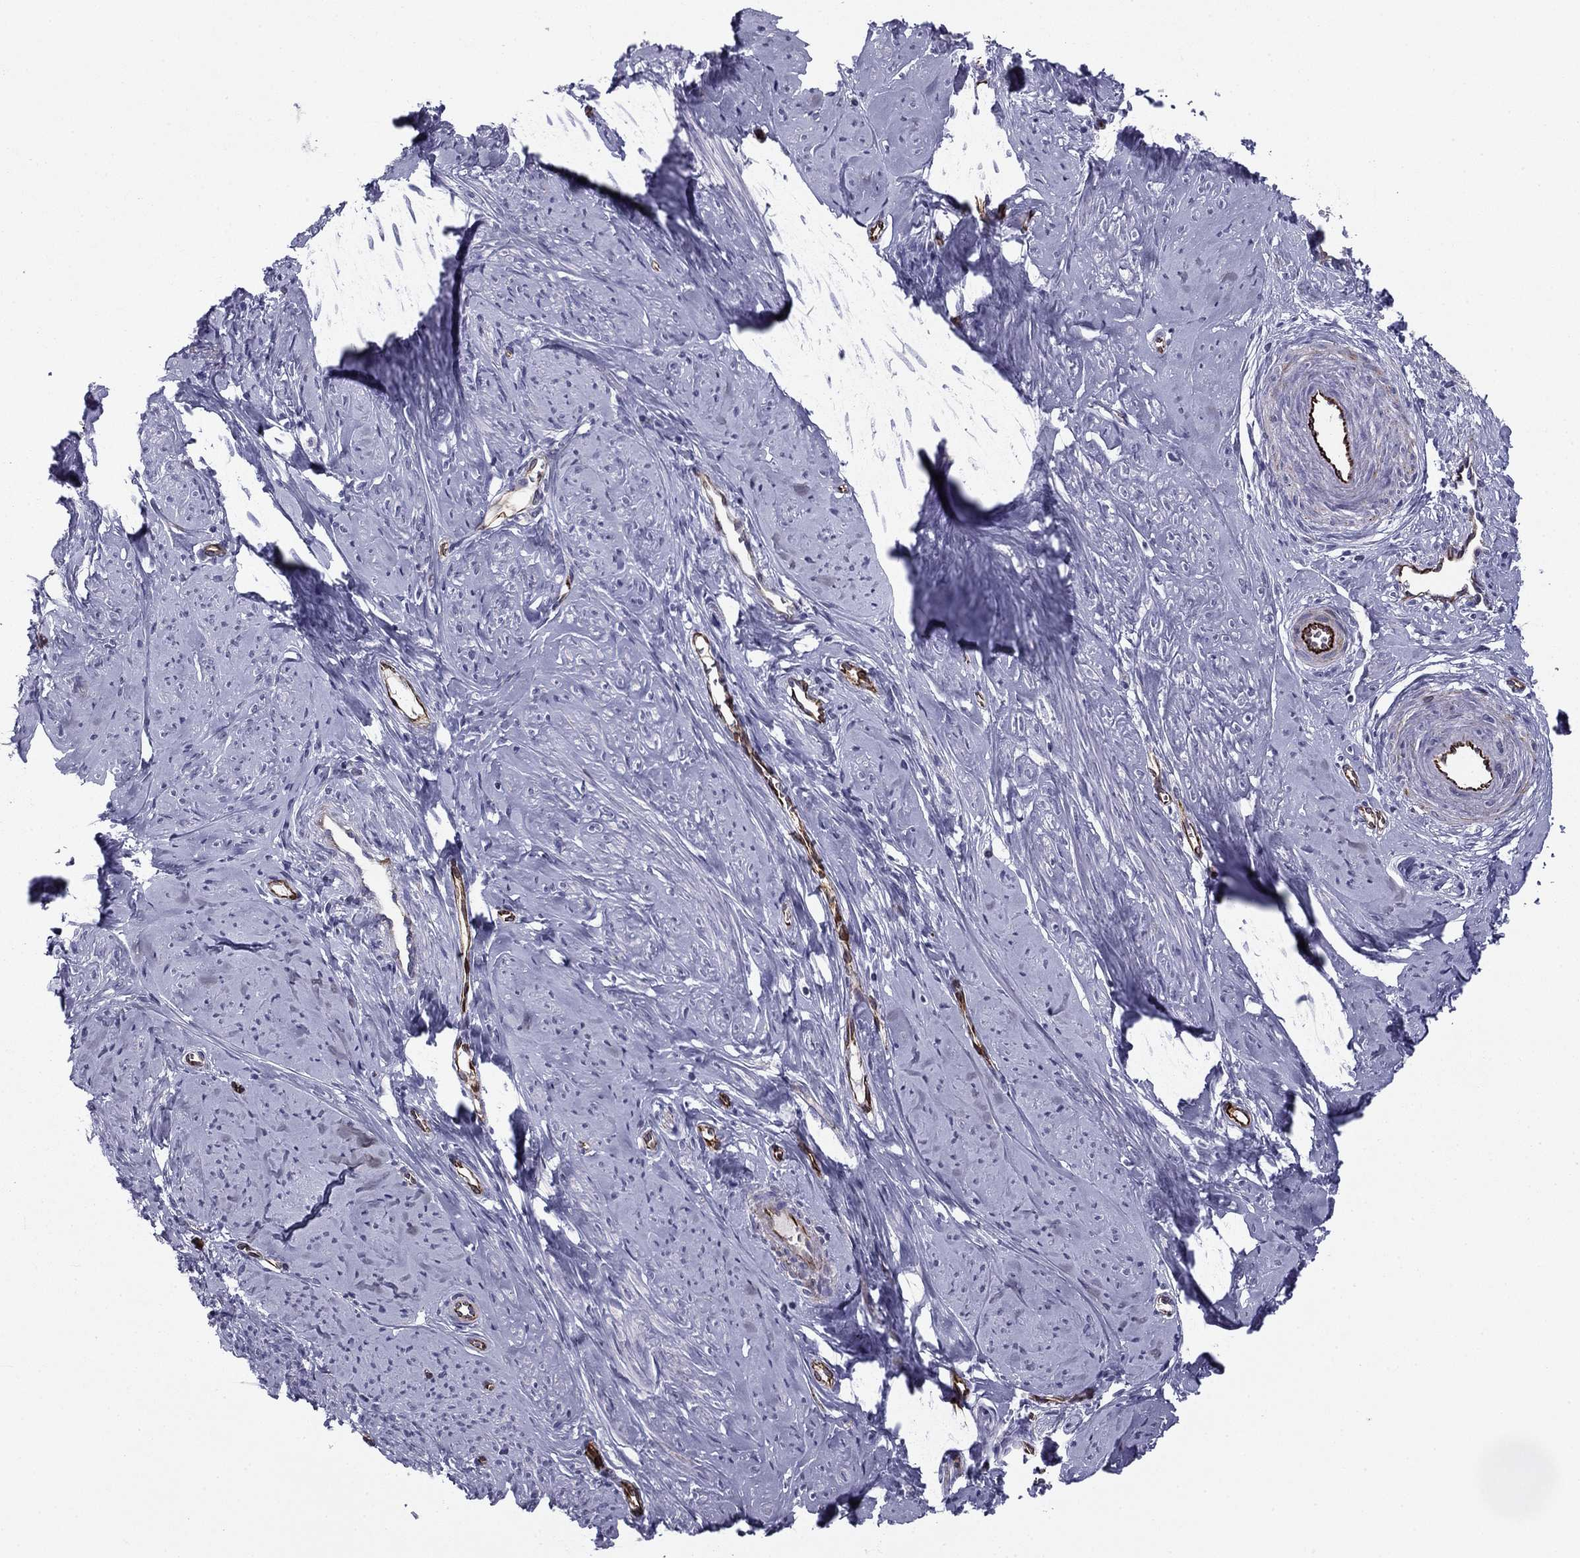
{"staining": {"intensity": "negative", "quantity": "none", "location": "none"}, "tissue": "smooth muscle", "cell_type": "Smooth muscle cells", "image_type": "normal", "snomed": [{"axis": "morphology", "description": "Normal tissue, NOS"}, {"axis": "topography", "description": "Smooth muscle"}], "caption": "High magnification brightfield microscopy of benign smooth muscle stained with DAB (brown) and counterstained with hematoxylin (blue): smooth muscle cells show no significant staining.", "gene": "ANKS4B", "patient": {"sex": "female", "age": 48}}